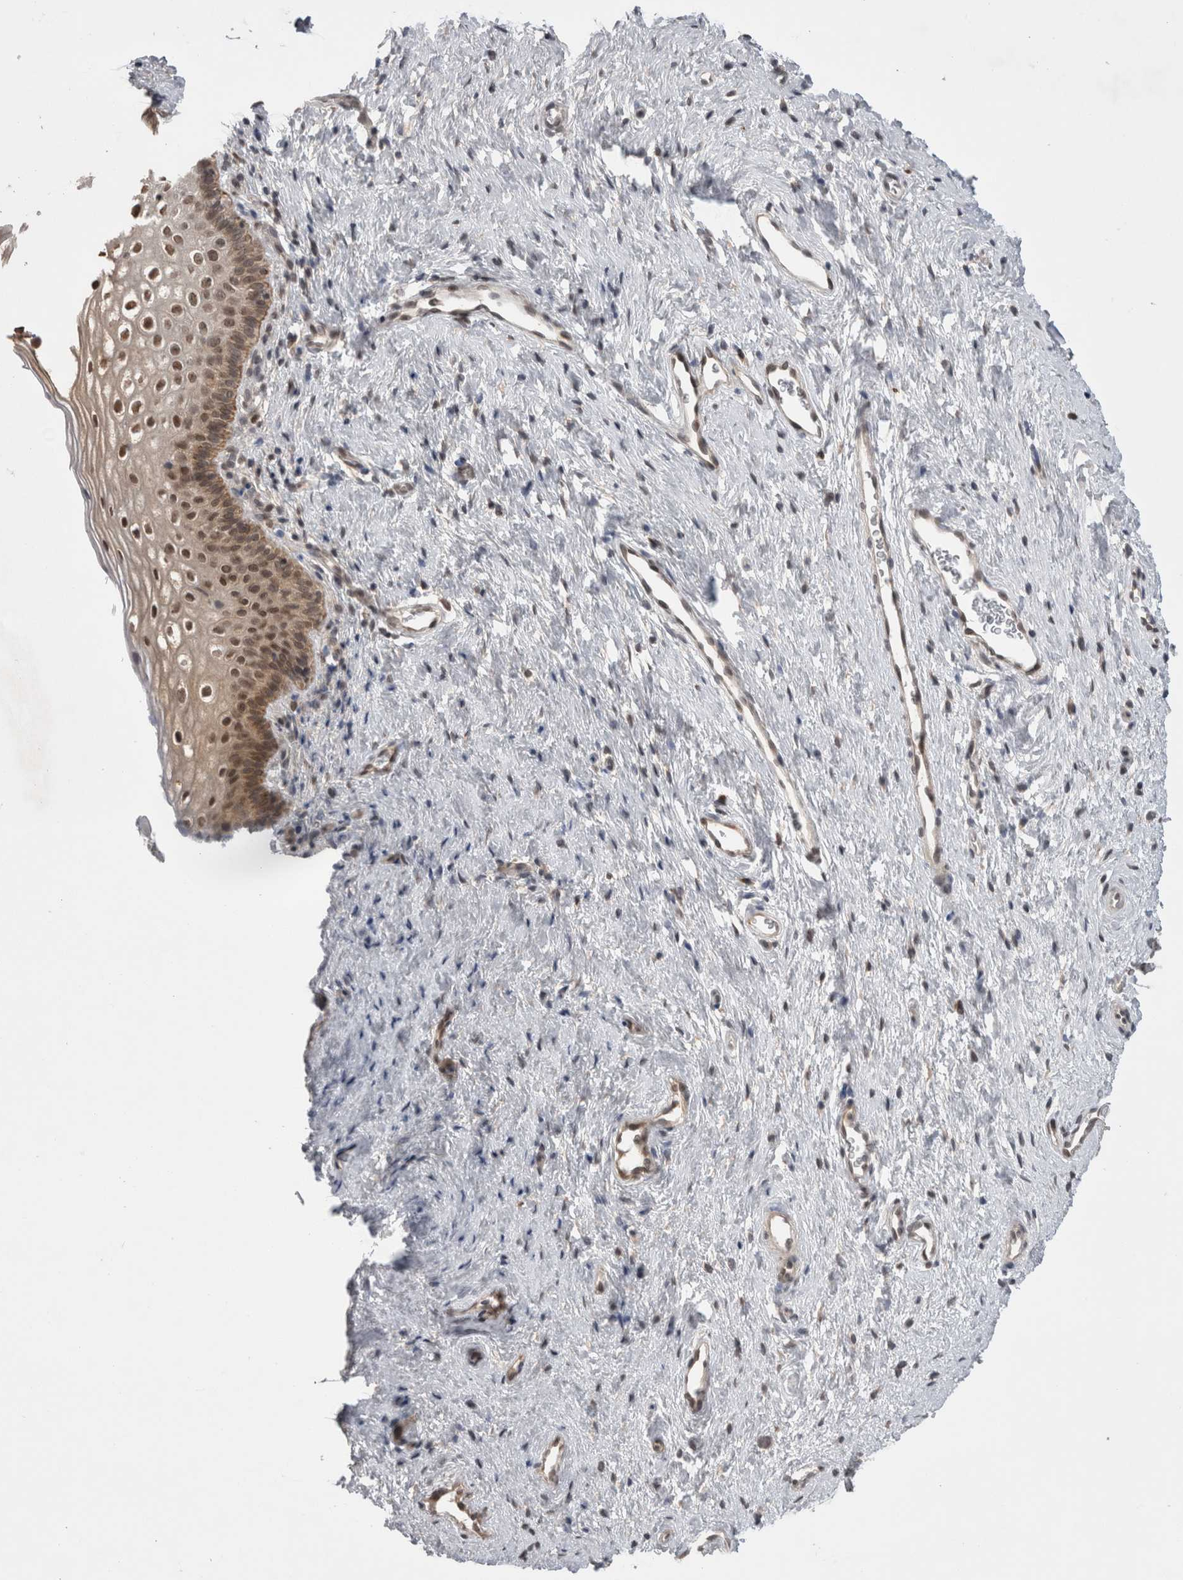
{"staining": {"intensity": "moderate", "quantity": ">75%", "location": "cytoplasmic/membranous,nuclear"}, "tissue": "cervix", "cell_type": "Glandular cells", "image_type": "normal", "snomed": [{"axis": "morphology", "description": "Normal tissue, NOS"}, {"axis": "topography", "description": "Cervix"}], "caption": "Protein expression analysis of normal cervix displays moderate cytoplasmic/membranous,nuclear positivity in about >75% of glandular cells.", "gene": "ZNF341", "patient": {"sex": "female", "age": 27}}